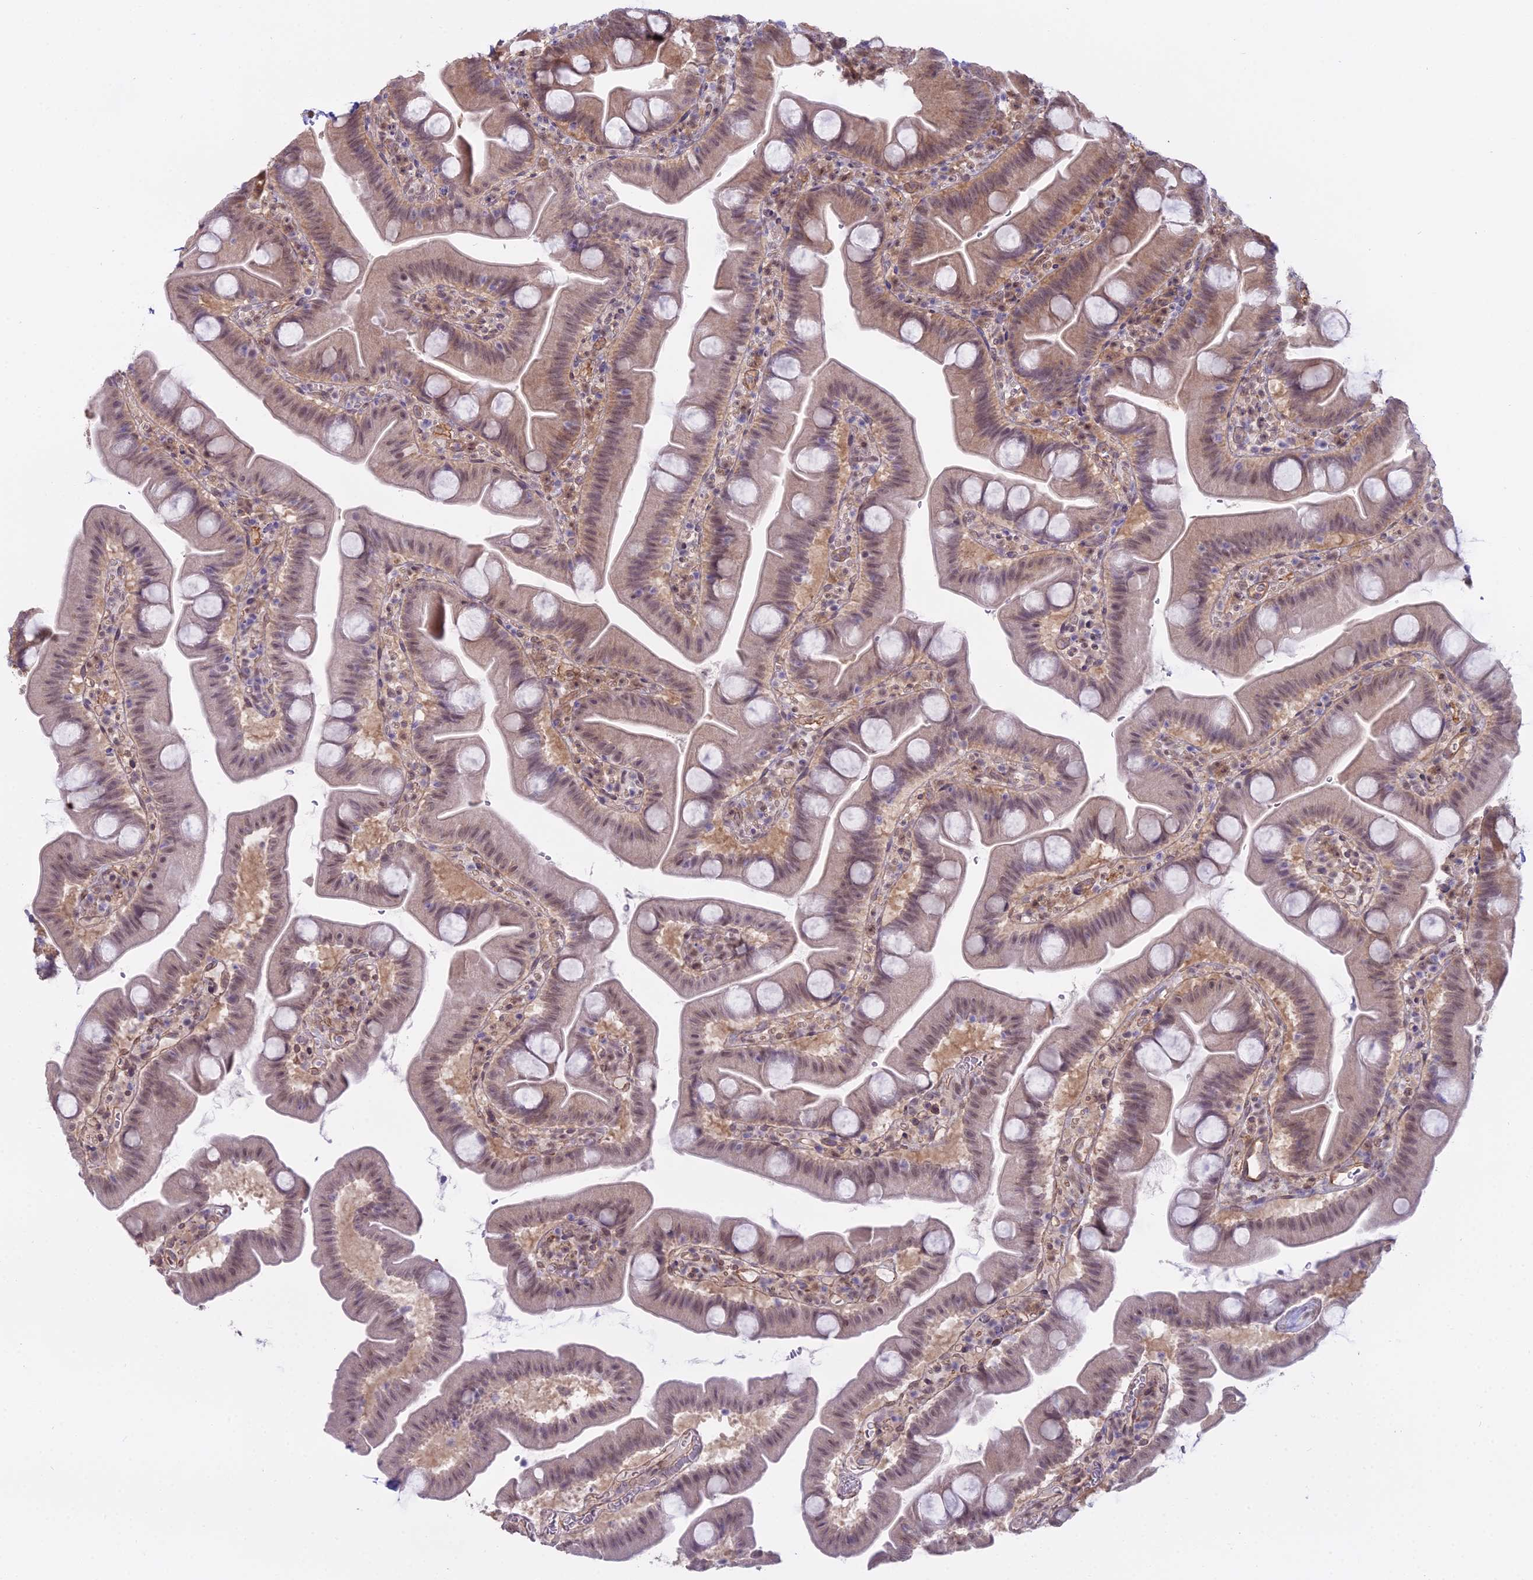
{"staining": {"intensity": "weak", "quantity": ">75%", "location": "cytoplasmic/membranous,nuclear"}, "tissue": "small intestine", "cell_type": "Glandular cells", "image_type": "normal", "snomed": [{"axis": "morphology", "description": "Normal tissue, NOS"}, {"axis": "topography", "description": "Small intestine"}], "caption": "IHC (DAB) staining of unremarkable human small intestine reveals weak cytoplasmic/membranous,nuclear protein expression in approximately >75% of glandular cells.", "gene": "BLNK", "patient": {"sex": "female", "age": 68}}